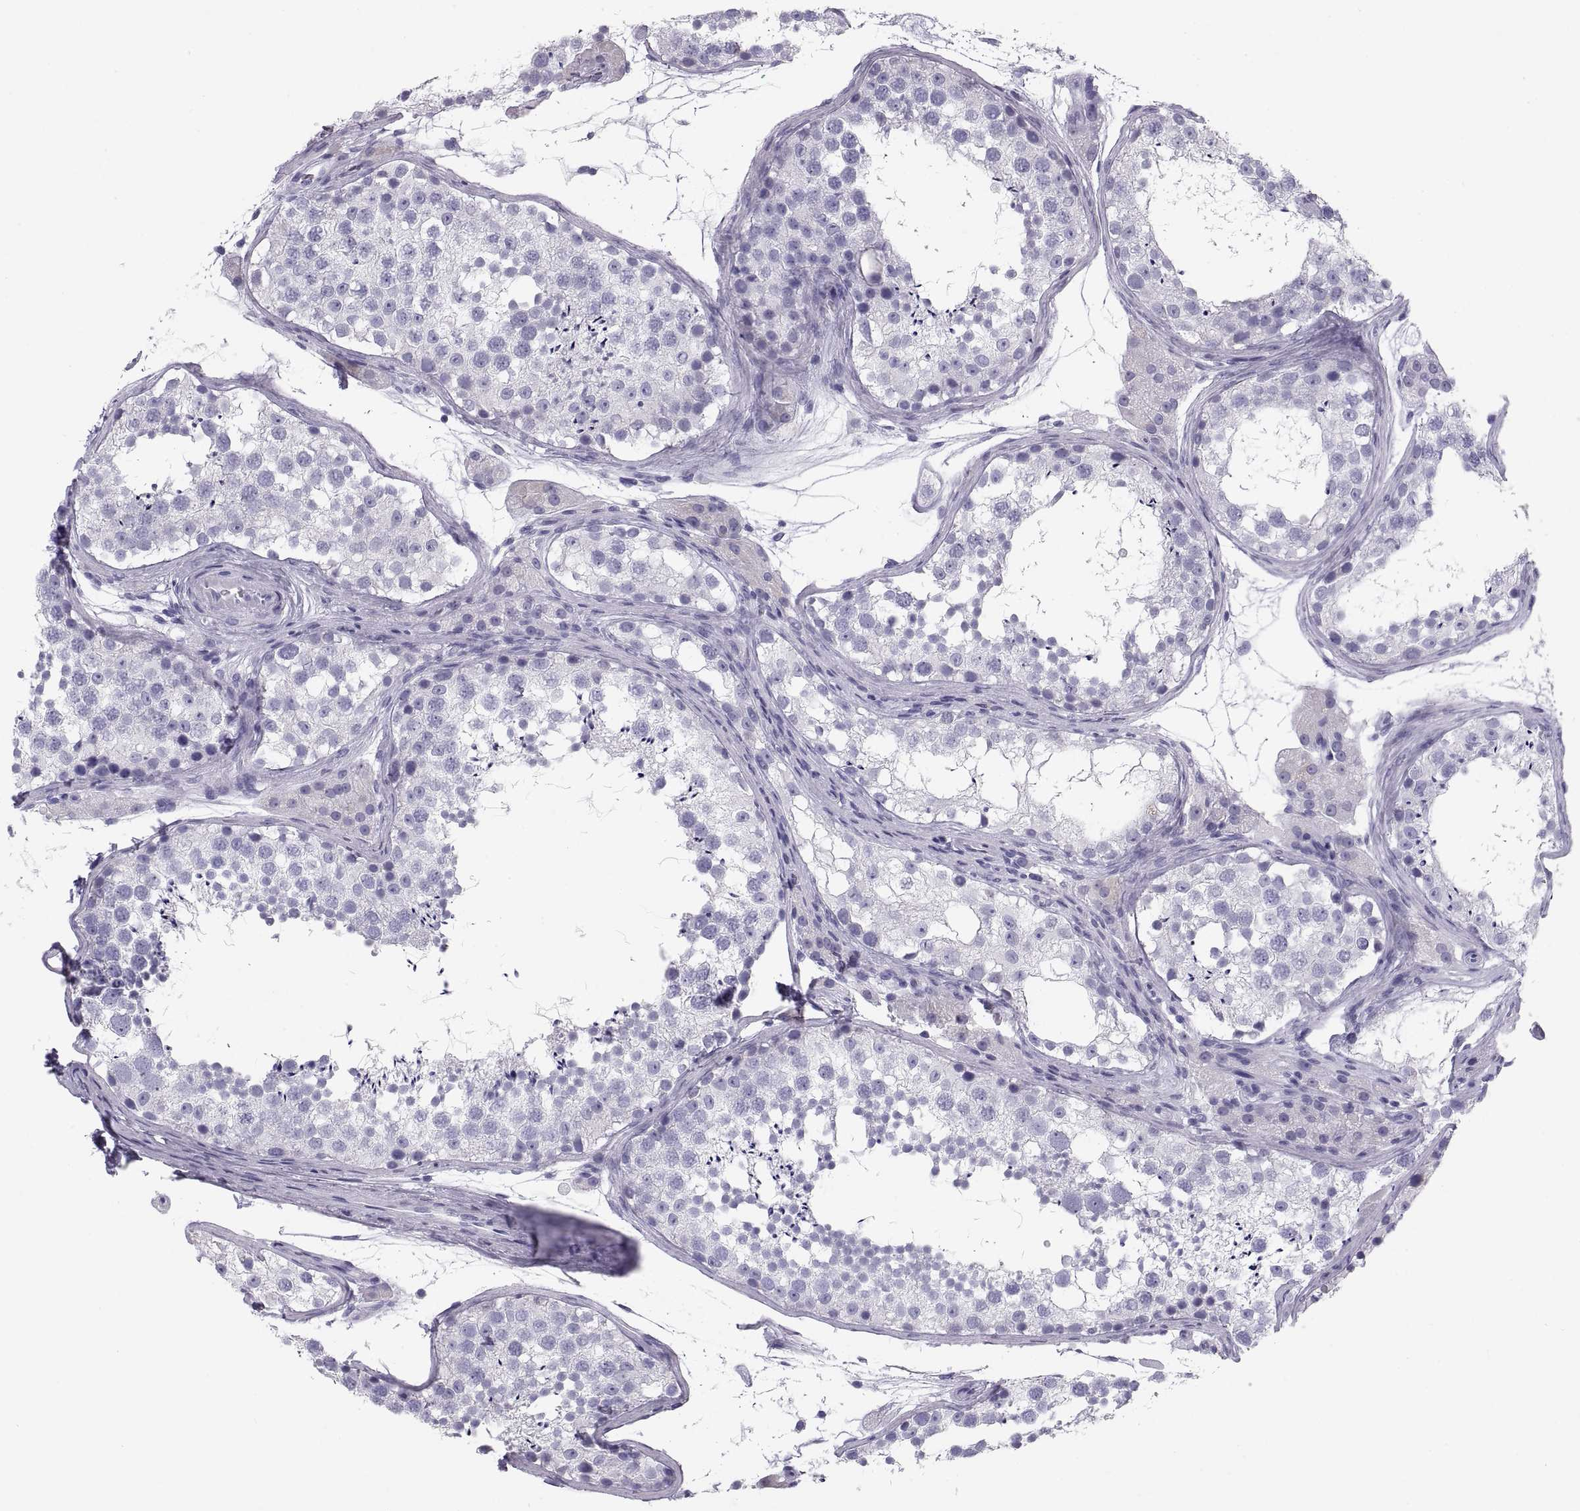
{"staining": {"intensity": "negative", "quantity": "none", "location": "none"}, "tissue": "testis", "cell_type": "Cells in seminiferous ducts", "image_type": "normal", "snomed": [{"axis": "morphology", "description": "Normal tissue, NOS"}, {"axis": "topography", "description": "Testis"}], "caption": "Cells in seminiferous ducts show no significant protein expression in unremarkable testis. (Immunohistochemistry (ihc), brightfield microscopy, high magnification).", "gene": "PAX2", "patient": {"sex": "male", "age": 41}}